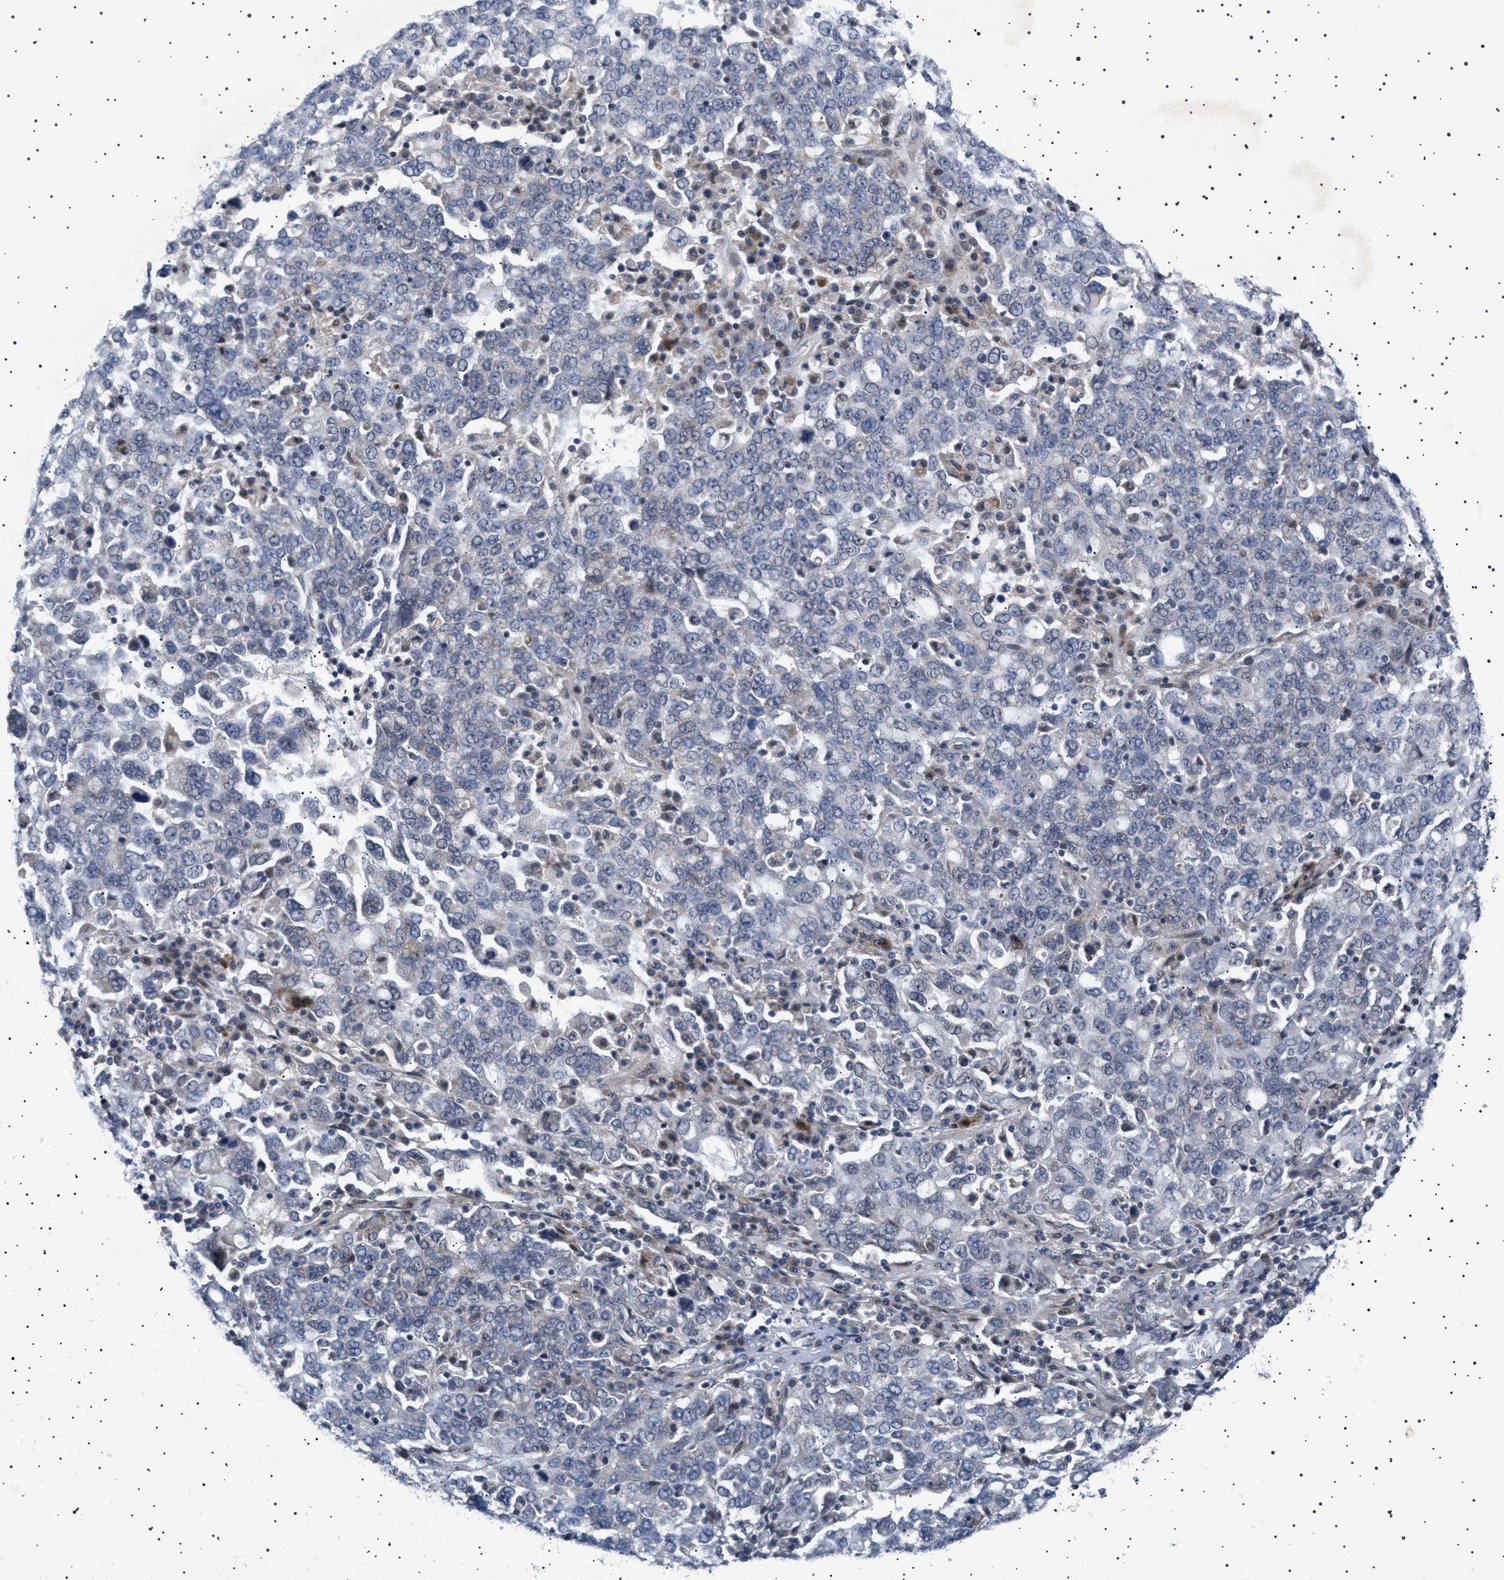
{"staining": {"intensity": "negative", "quantity": "none", "location": "none"}, "tissue": "ovarian cancer", "cell_type": "Tumor cells", "image_type": "cancer", "snomed": [{"axis": "morphology", "description": "Carcinoma, endometroid"}, {"axis": "topography", "description": "Ovary"}], "caption": "Ovarian endometroid carcinoma was stained to show a protein in brown. There is no significant staining in tumor cells. Nuclei are stained in blue.", "gene": "HTR1A", "patient": {"sex": "female", "age": 62}}